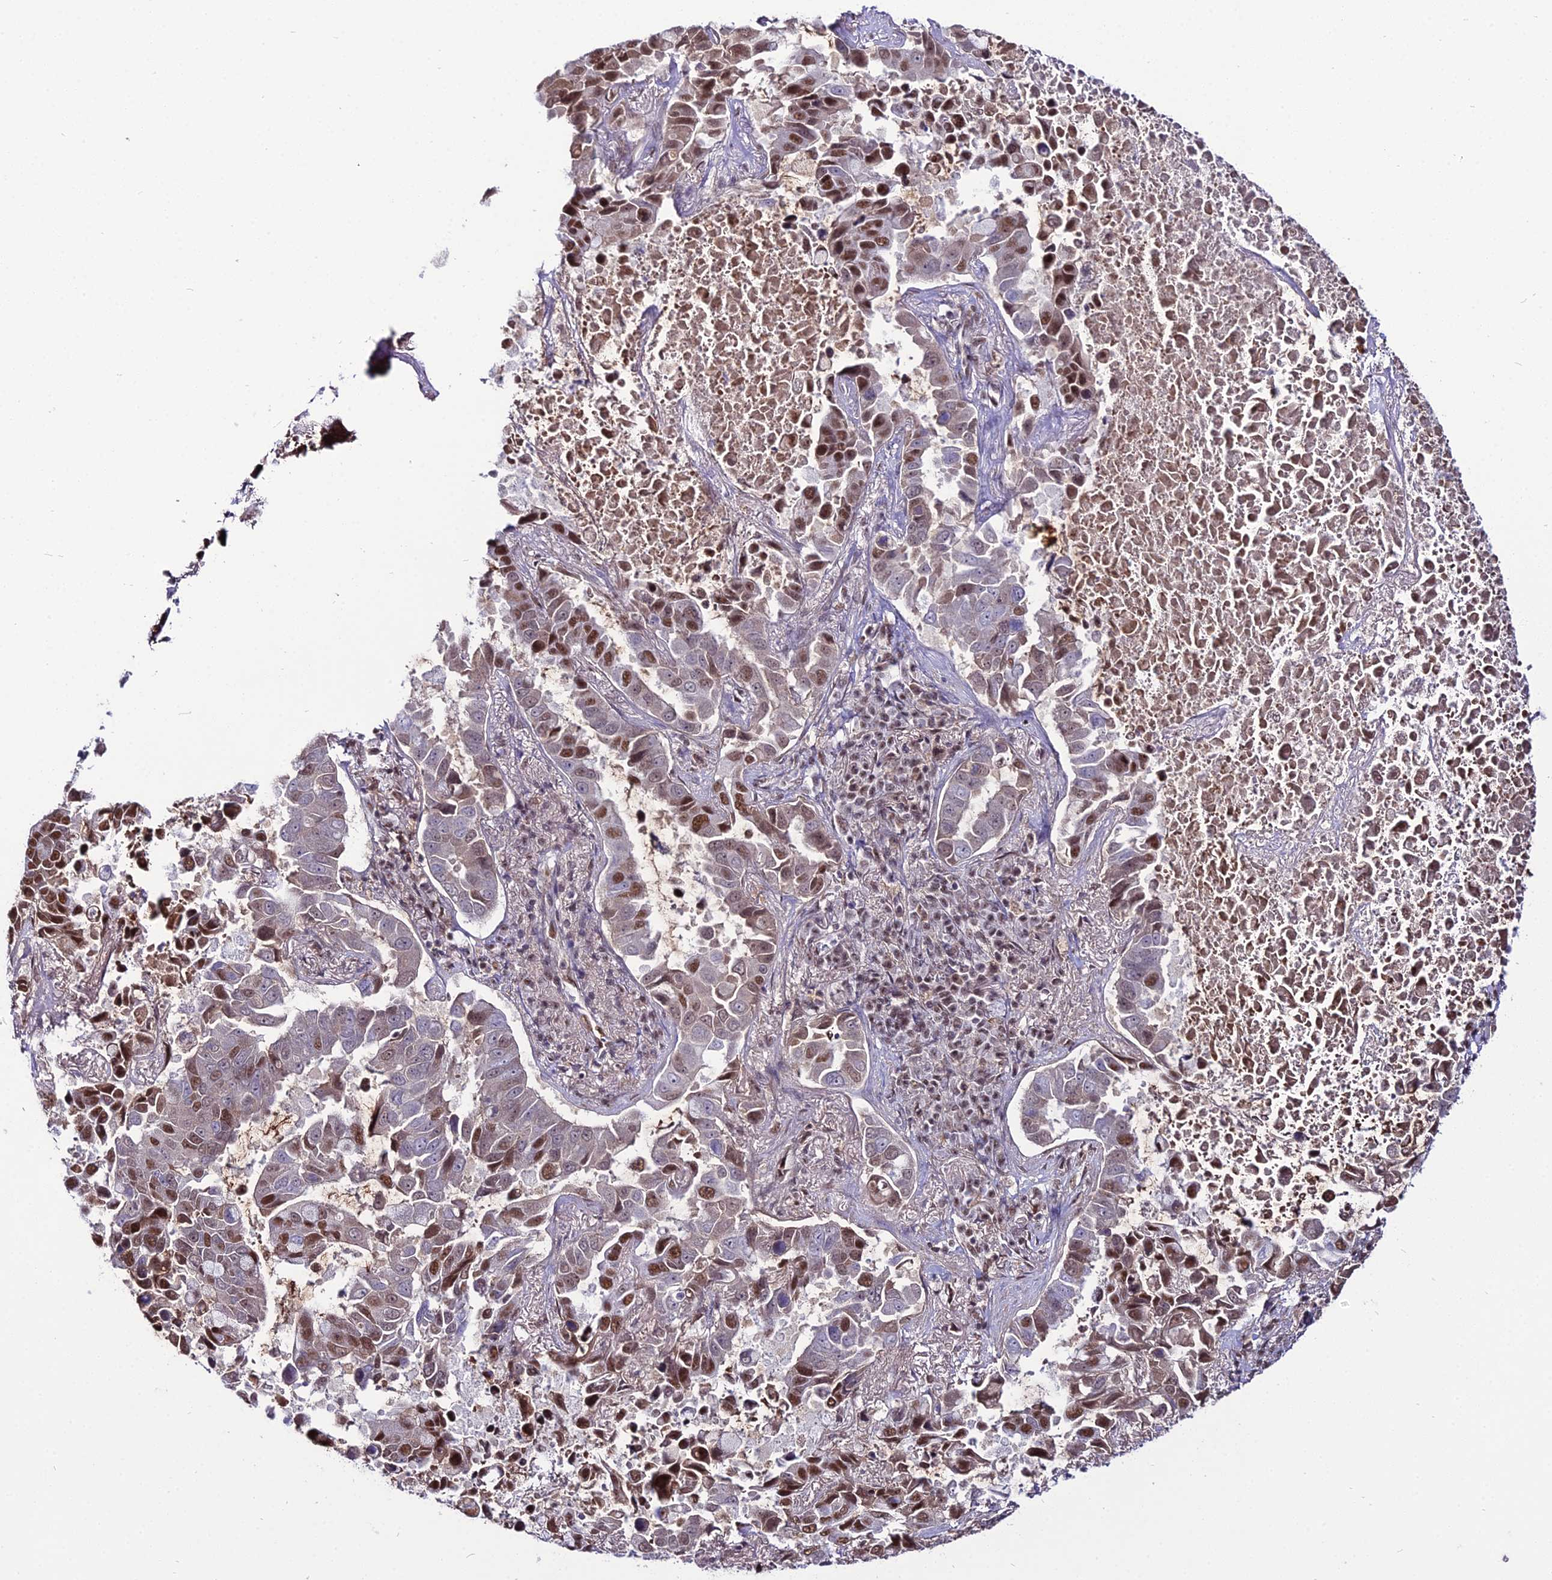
{"staining": {"intensity": "moderate", "quantity": "25%-75%", "location": "nuclear"}, "tissue": "lung cancer", "cell_type": "Tumor cells", "image_type": "cancer", "snomed": [{"axis": "morphology", "description": "Adenocarcinoma, NOS"}, {"axis": "topography", "description": "Lung"}], "caption": "IHC photomicrograph of lung adenocarcinoma stained for a protein (brown), which reveals medium levels of moderate nuclear expression in approximately 25%-75% of tumor cells.", "gene": "RBM12", "patient": {"sex": "male", "age": 64}}